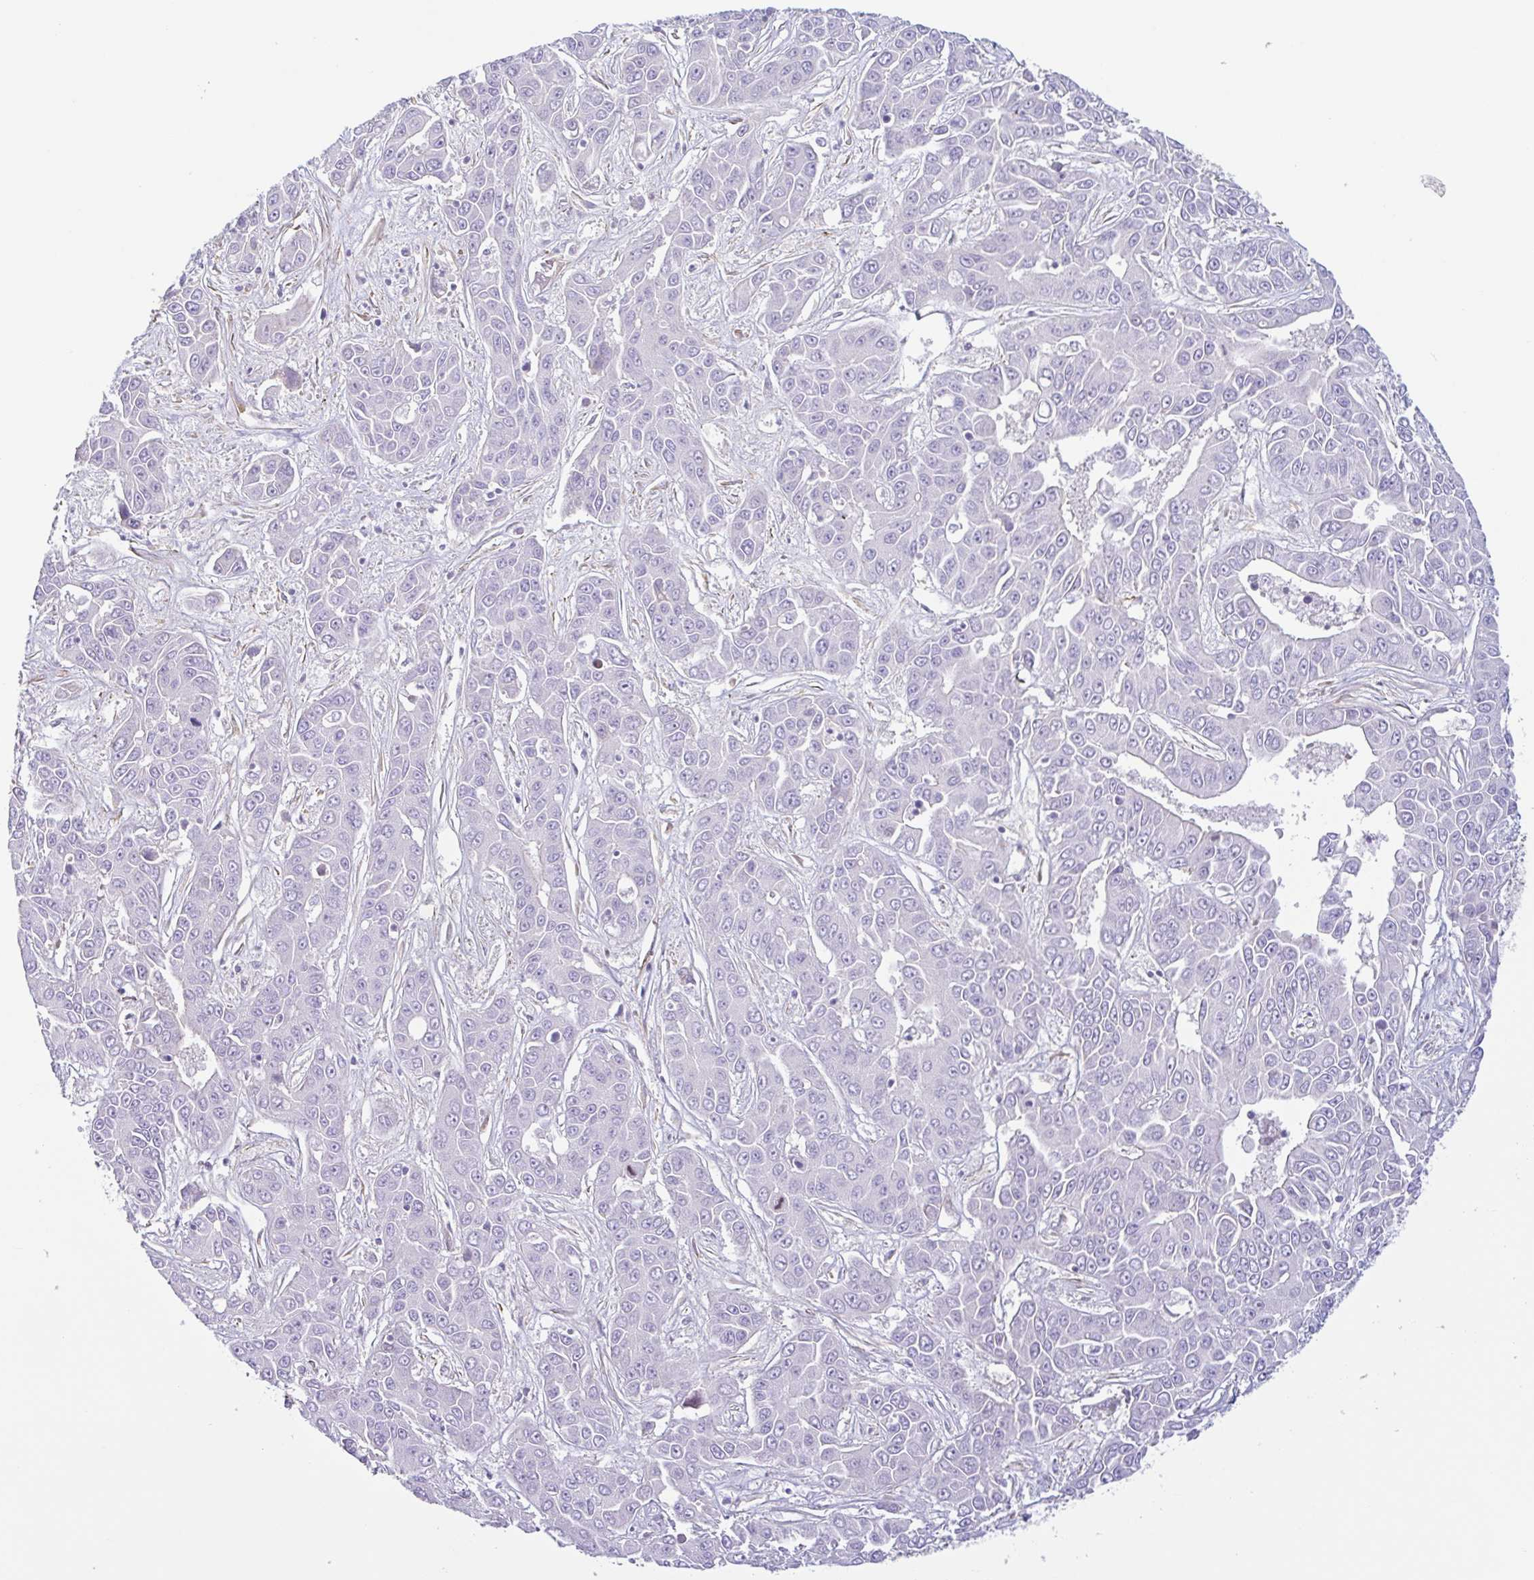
{"staining": {"intensity": "negative", "quantity": "none", "location": "none"}, "tissue": "liver cancer", "cell_type": "Tumor cells", "image_type": "cancer", "snomed": [{"axis": "morphology", "description": "Cholangiocarcinoma"}, {"axis": "topography", "description": "Liver"}], "caption": "This is an immunohistochemistry histopathology image of liver cancer (cholangiocarcinoma). There is no staining in tumor cells.", "gene": "MYH10", "patient": {"sex": "female", "age": 52}}